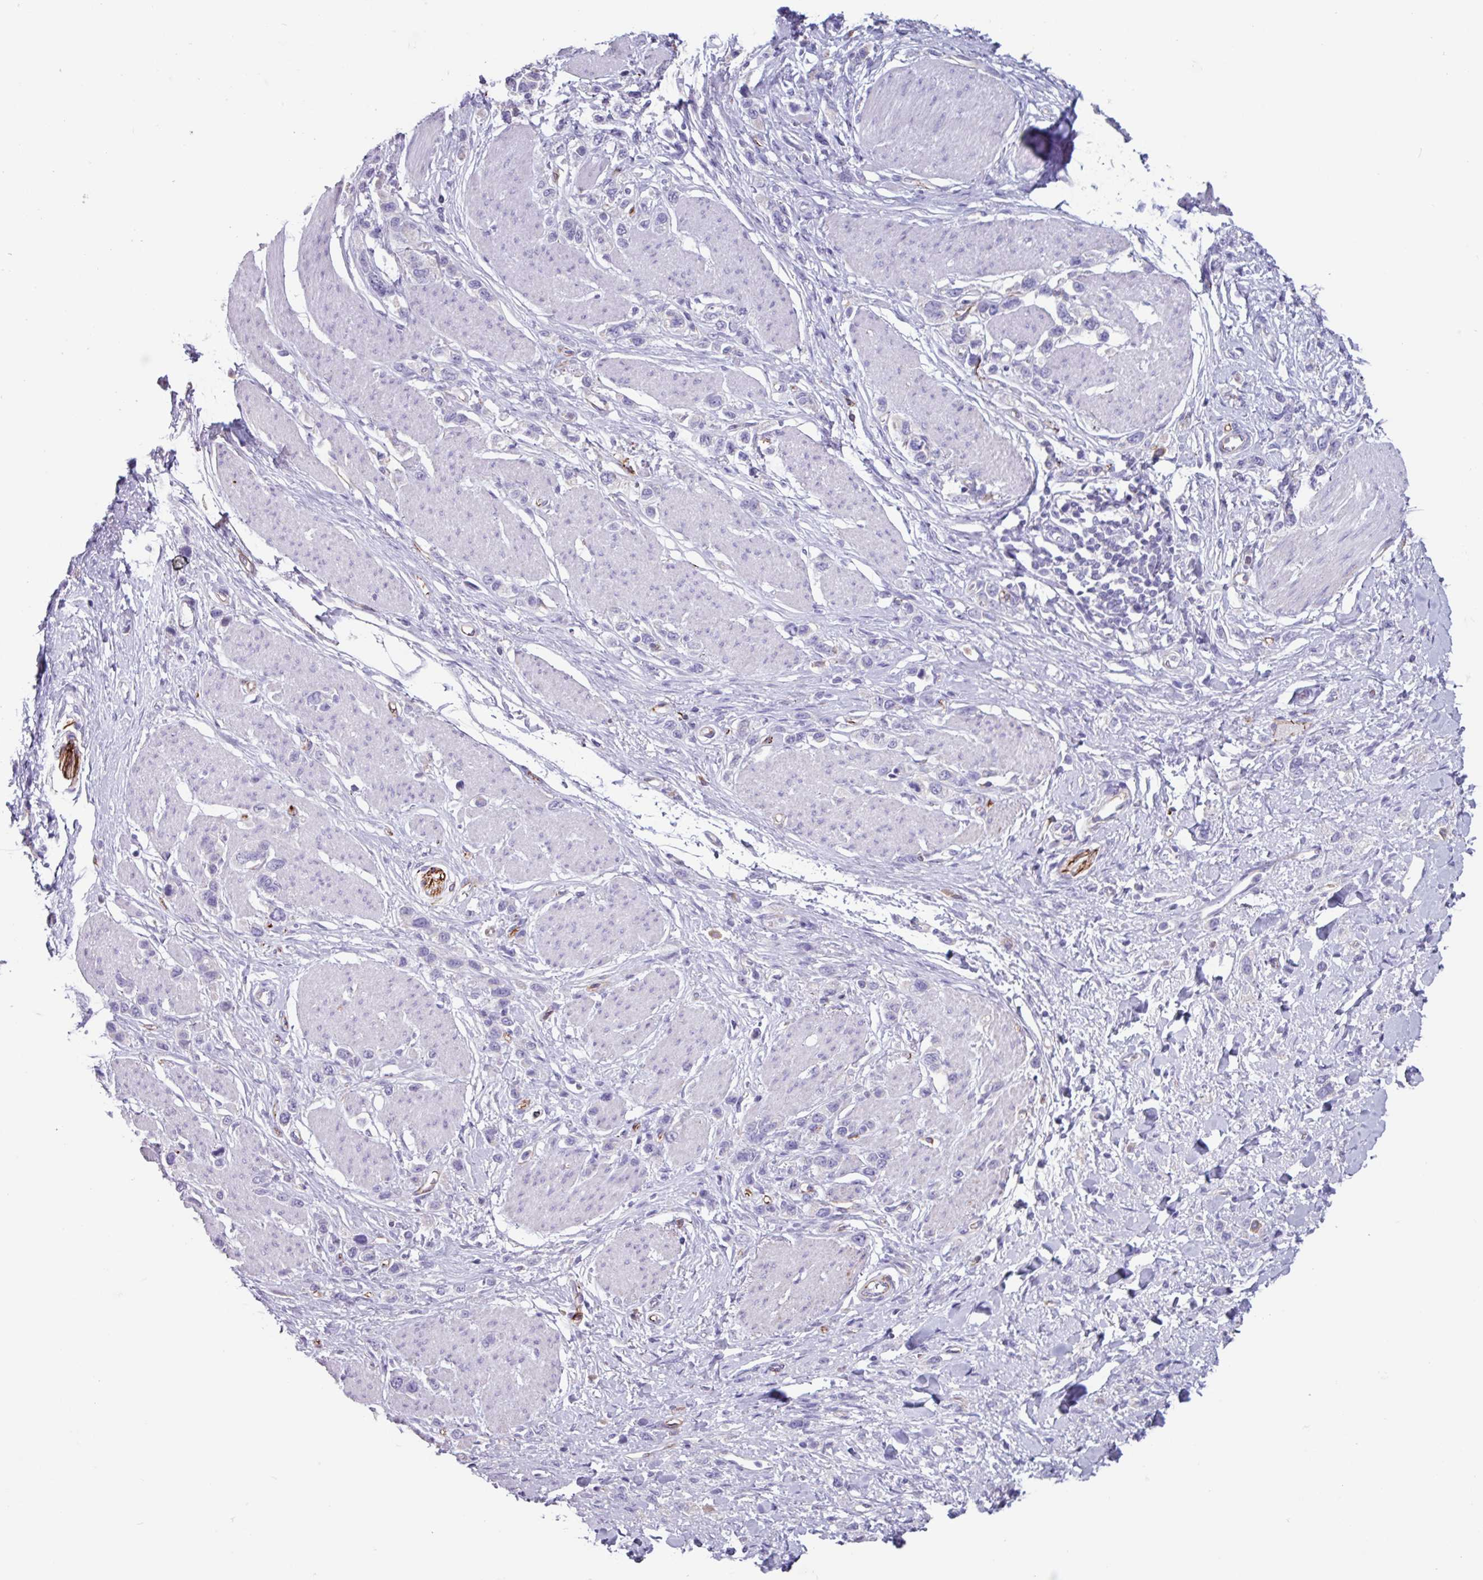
{"staining": {"intensity": "negative", "quantity": "none", "location": "none"}, "tissue": "stomach cancer", "cell_type": "Tumor cells", "image_type": "cancer", "snomed": [{"axis": "morphology", "description": "Adenocarcinoma, NOS"}, {"axis": "topography", "description": "Stomach"}], "caption": "A histopathology image of human stomach cancer (adenocarcinoma) is negative for staining in tumor cells.", "gene": "BTD", "patient": {"sex": "female", "age": 65}}